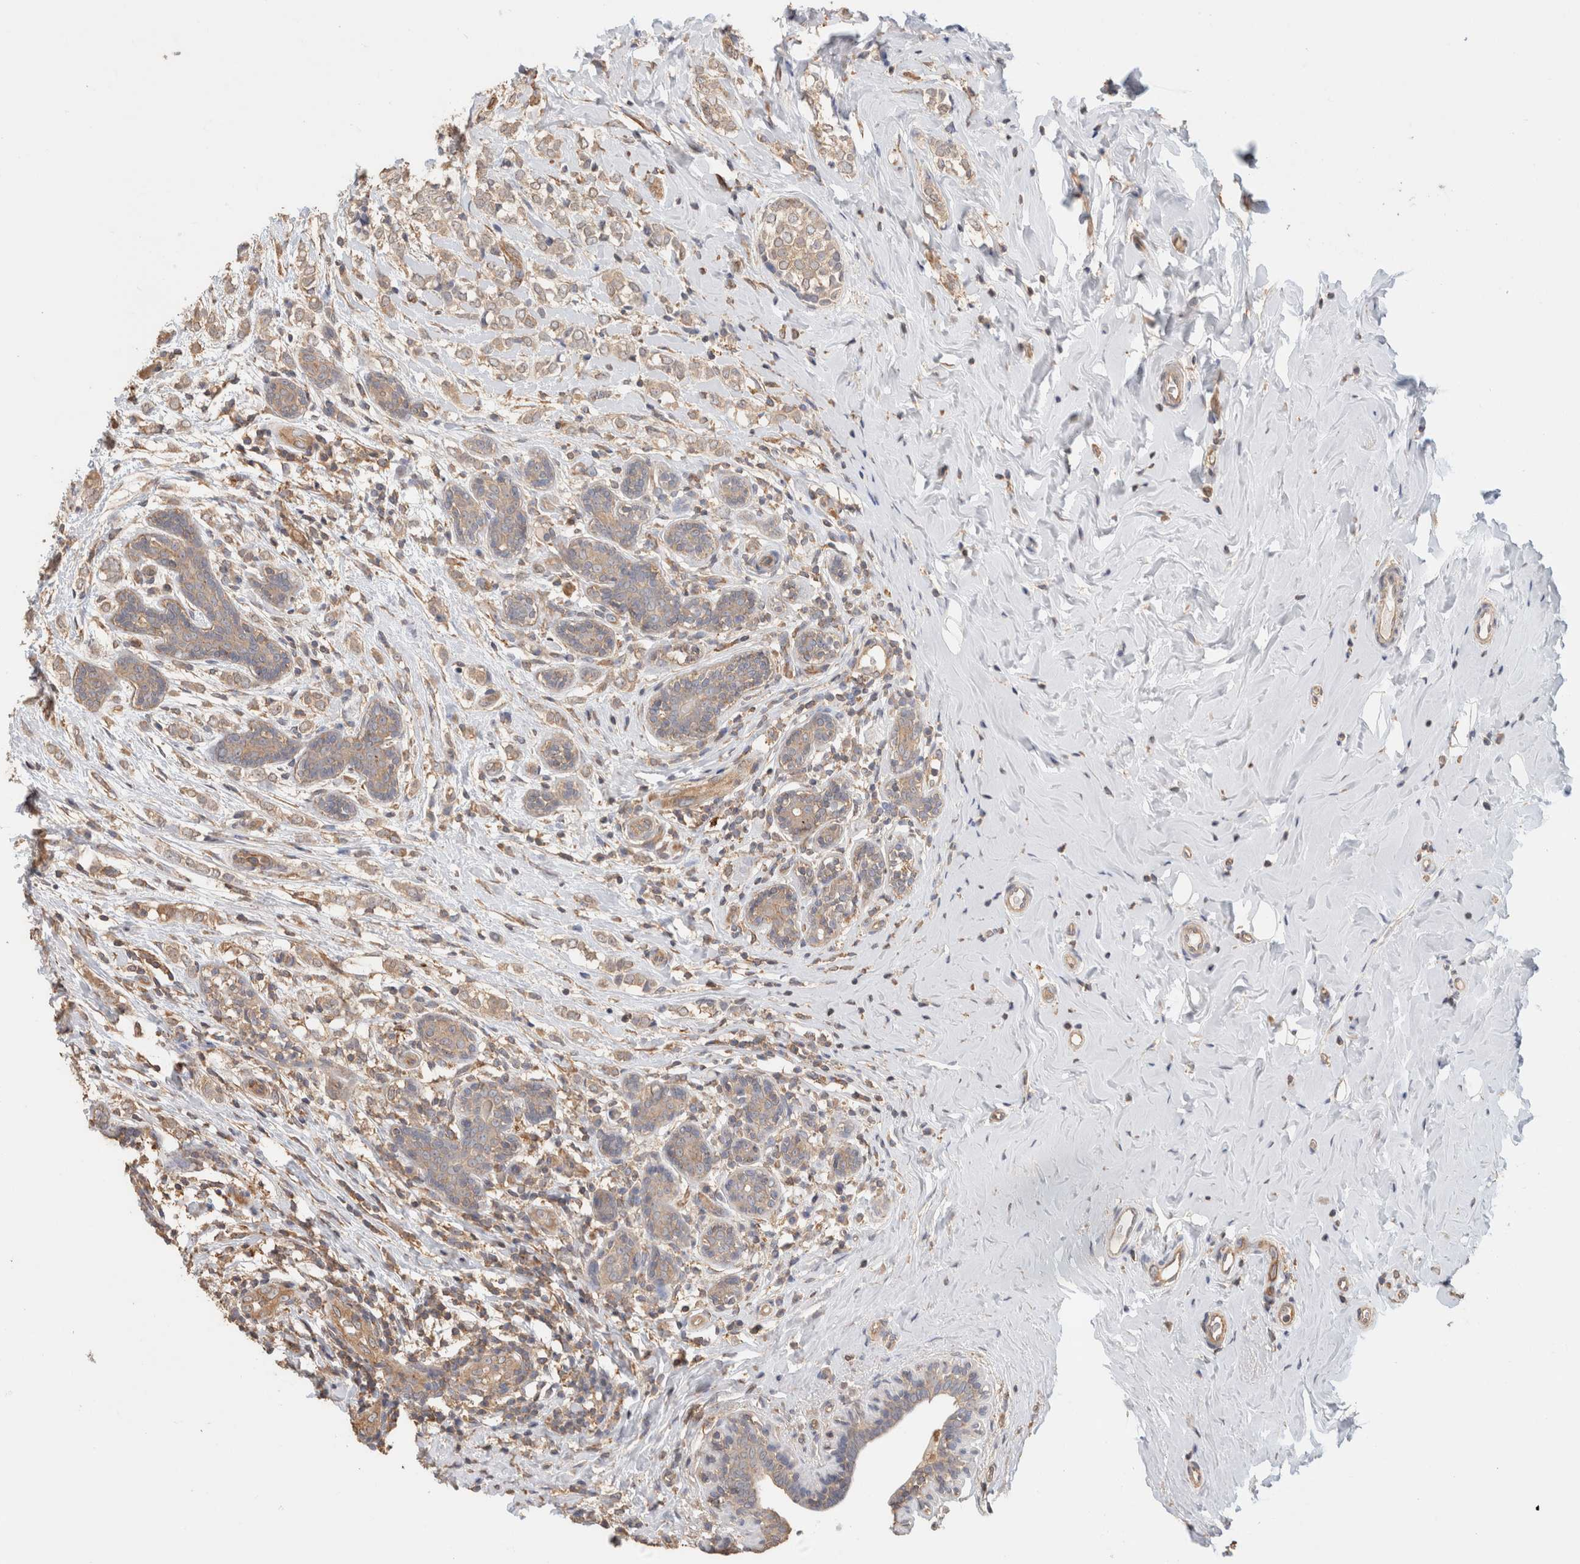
{"staining": {"intensity": "weak", "quantity": "25%-75%", "location": "cytoplasmic/membranous"}, "tissue": "breast cancer", "cell_type": "Tumor cells", "image_type": "cancer", "snomed": [{"axis": "morphology", "description": "Normal tissue, NOS"}, {"axis": "morphology", "description": "Lobular carcinoma"}, {"axis": "topography", "description": "Breast"}], "caption": "An image showing weak cytoplasmic/membranous positivity in about 25%-75% of tumor cells in breast cancer (lobular carcinoma), as visualized by brown immunohistochemical staining.", "gene": "CFAP418", "patient": {"sex": "female", "age": 47}}